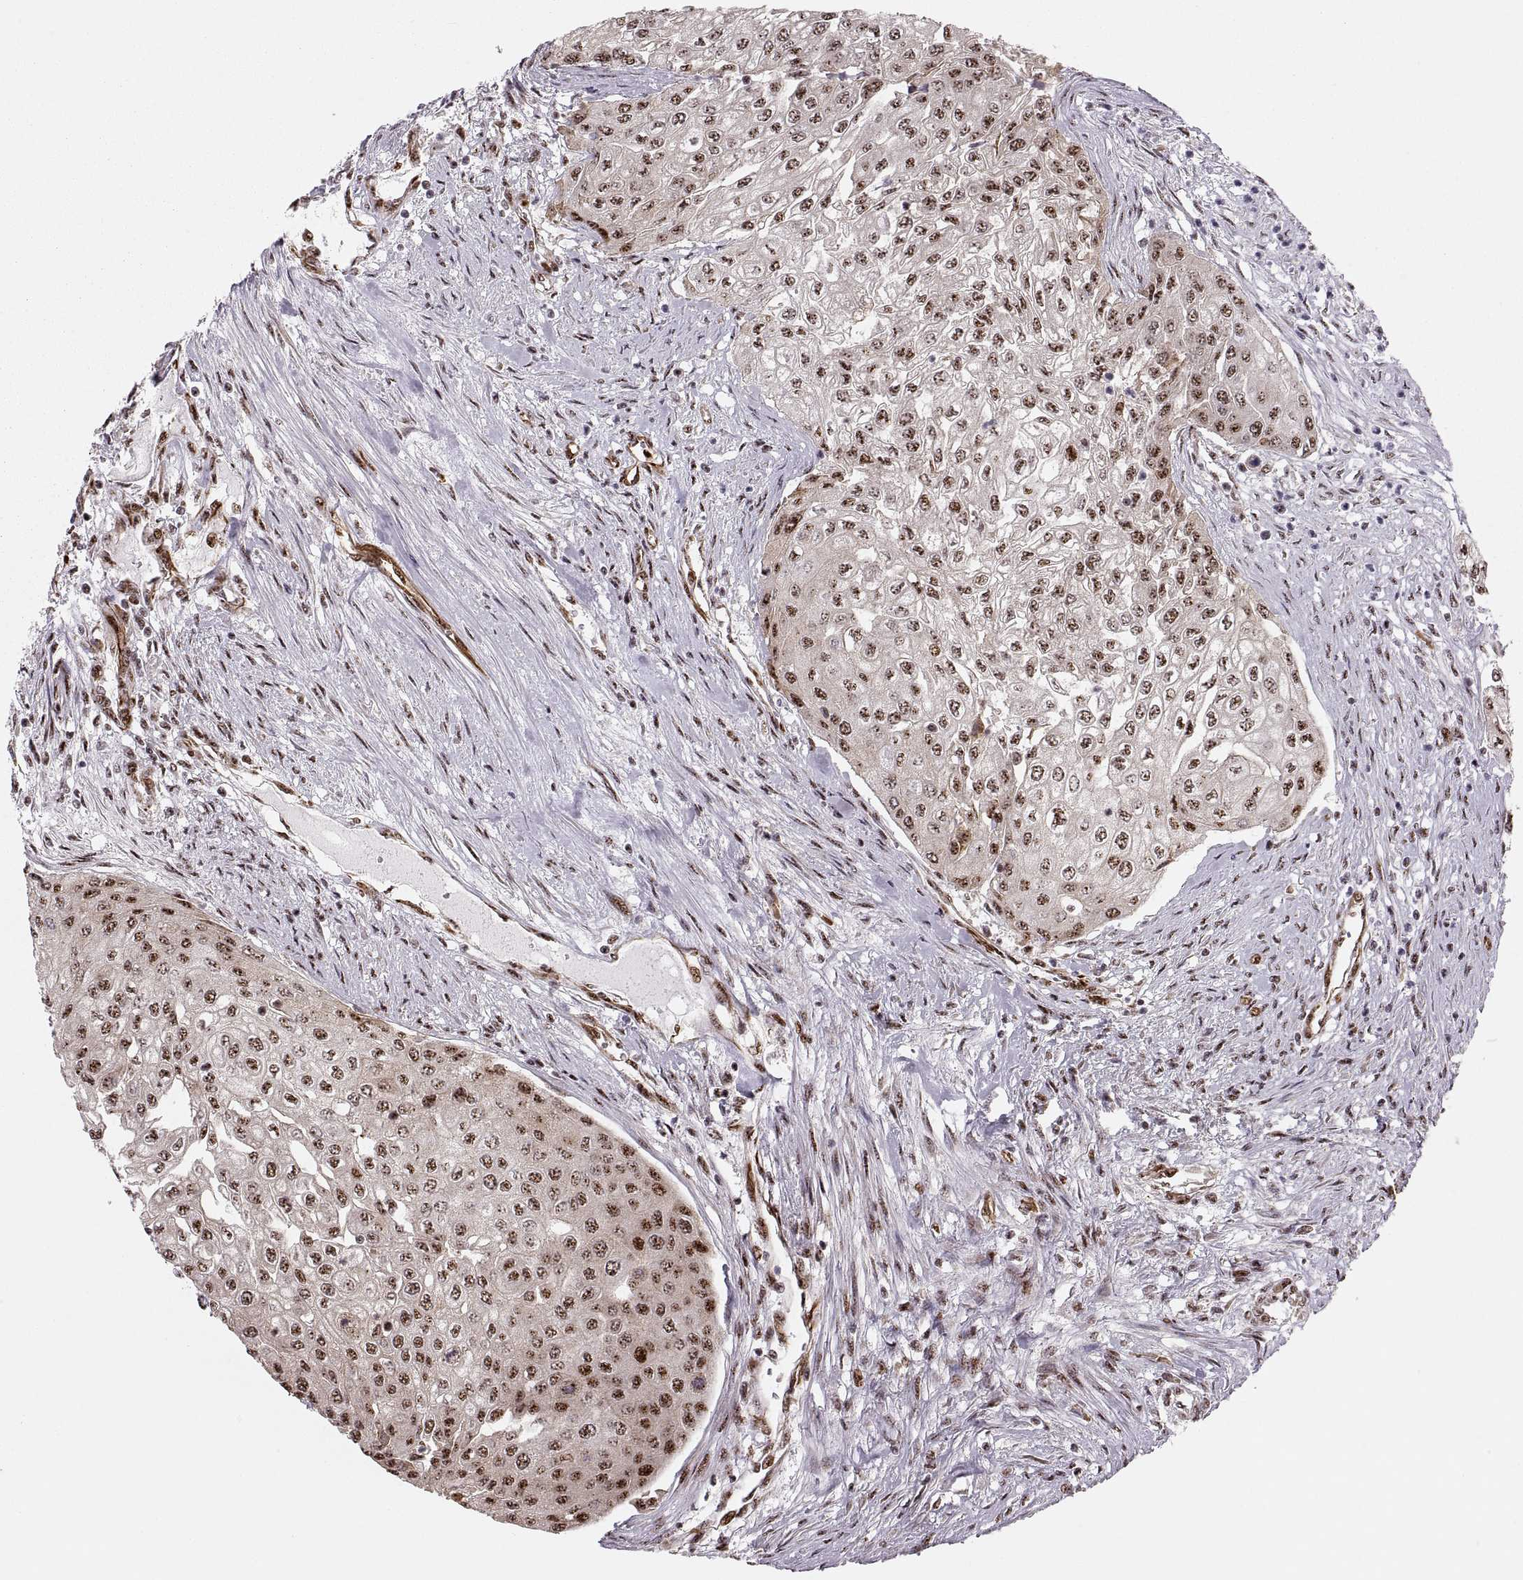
{"staining": {"intensity": "strong", "quantity": "25%-75%", "location": "nuclear"}, "tissue": "urothelial cancer", "cell_type": "Tumor cells", "image_type": "cancer", "snomed": [{"axis": "morphology", "description": "Urothelial carcinoma, High grade"}, {"axis": "topography", "description": "Urinary bladder"}], "caption": "High-grade urothelial carcinoma was stained to show a protein in brown. There is high levels of strong nuclear expression in about 25%-75% of tumor cells.", "gene": "ZCCHC17", "patient": {"sex": "male", "age": 62}}